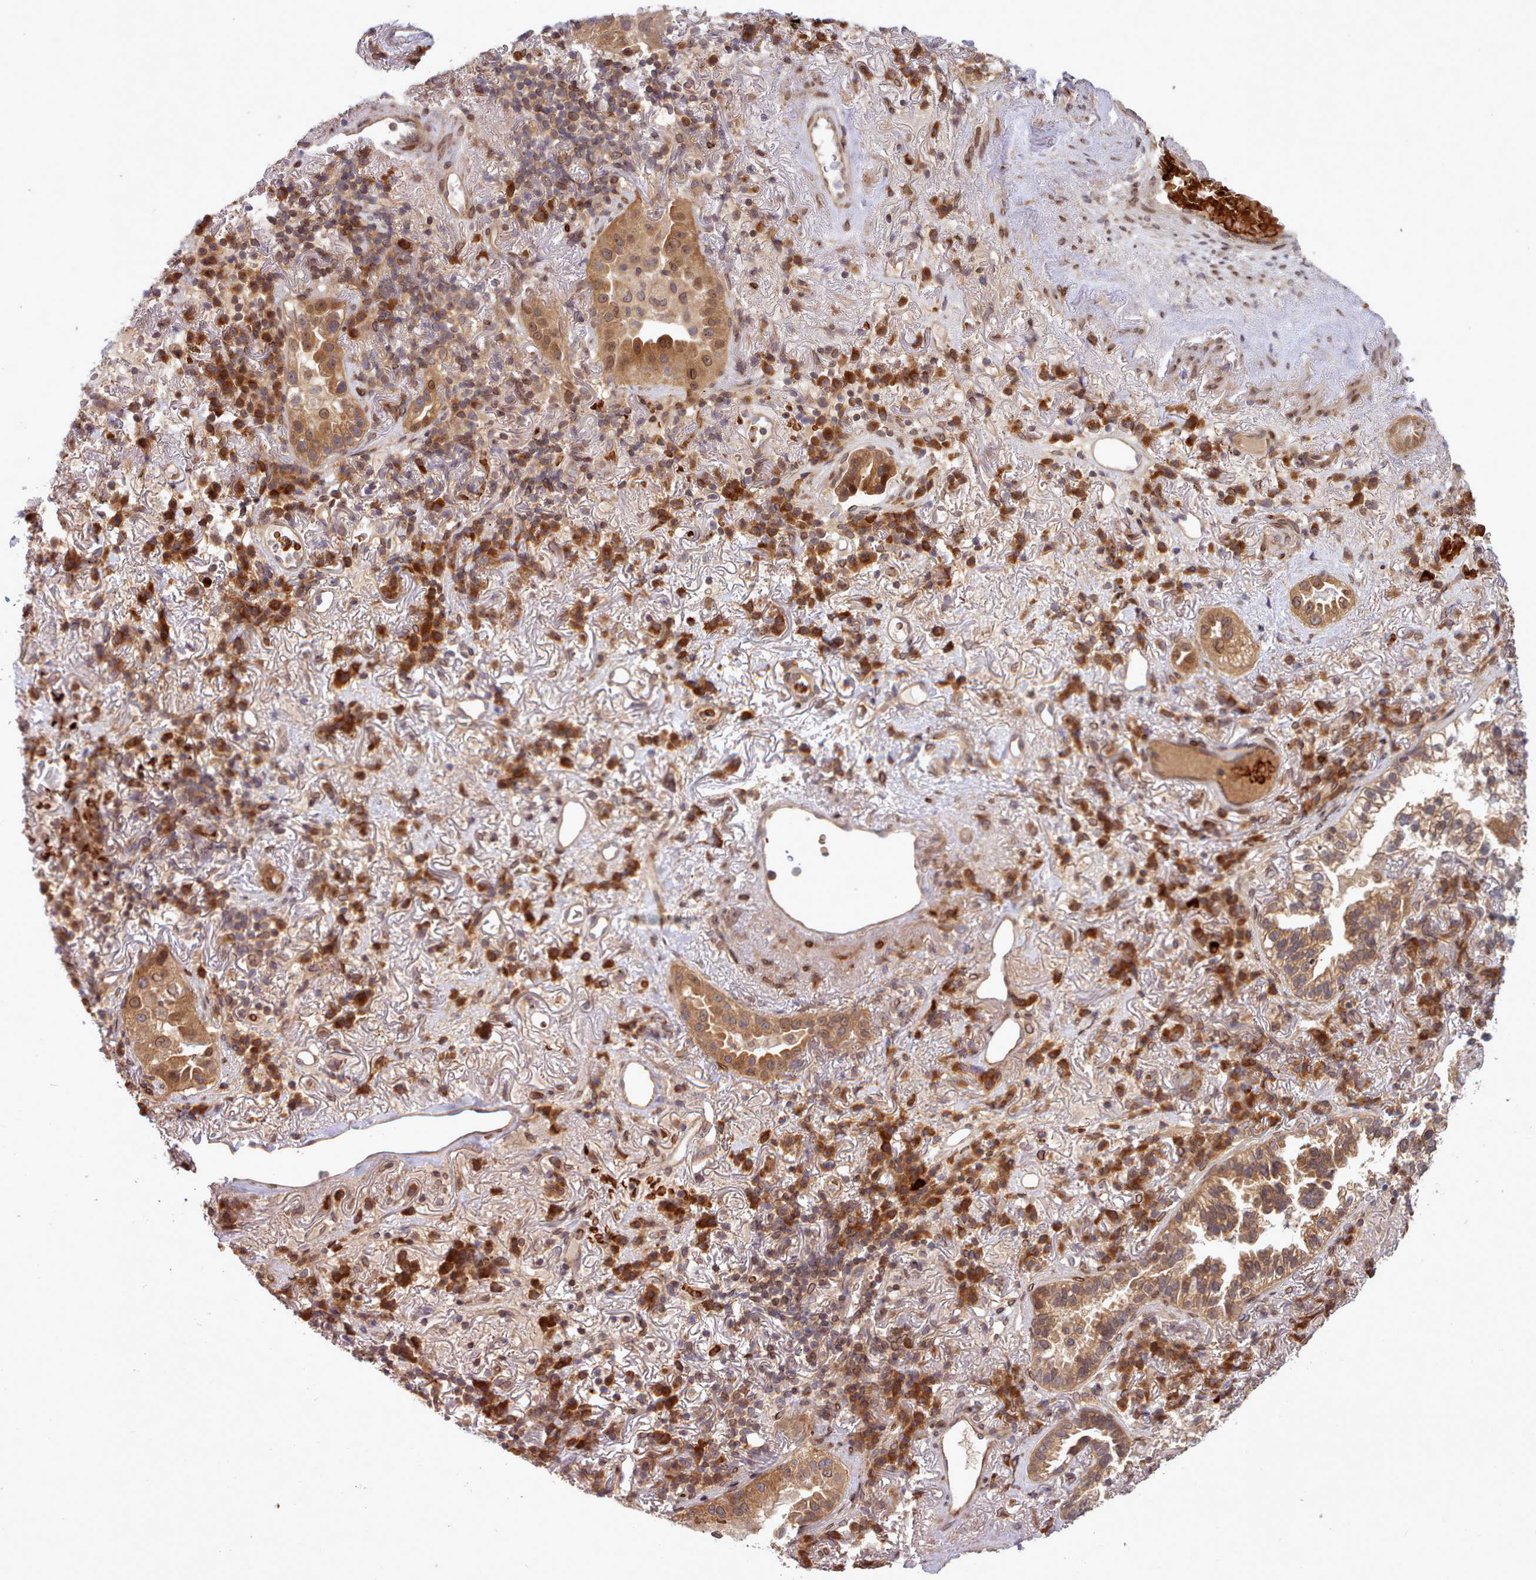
{"staining": {"intensity": "strong", "quantity": ">75%", "location": "cytoplasmic/membranous,nuclear"}, "tissue": "lung cancer", "cell_type": "Tumor cells", "image_type": "cancer", "snomed": [{"axis": "morphology", "description": "Adenocarcinoma, NOS"}, {"axis": "topography", "description": "Lung"}], "caption": "Protein staining displays strong cytoplasmic/membranous and nuclear positivity in about >75% of tumor cells in adenocarcinoma (lung).", "gene": "UBE2G1", "patient": {"sex": "female", "age": 69}}